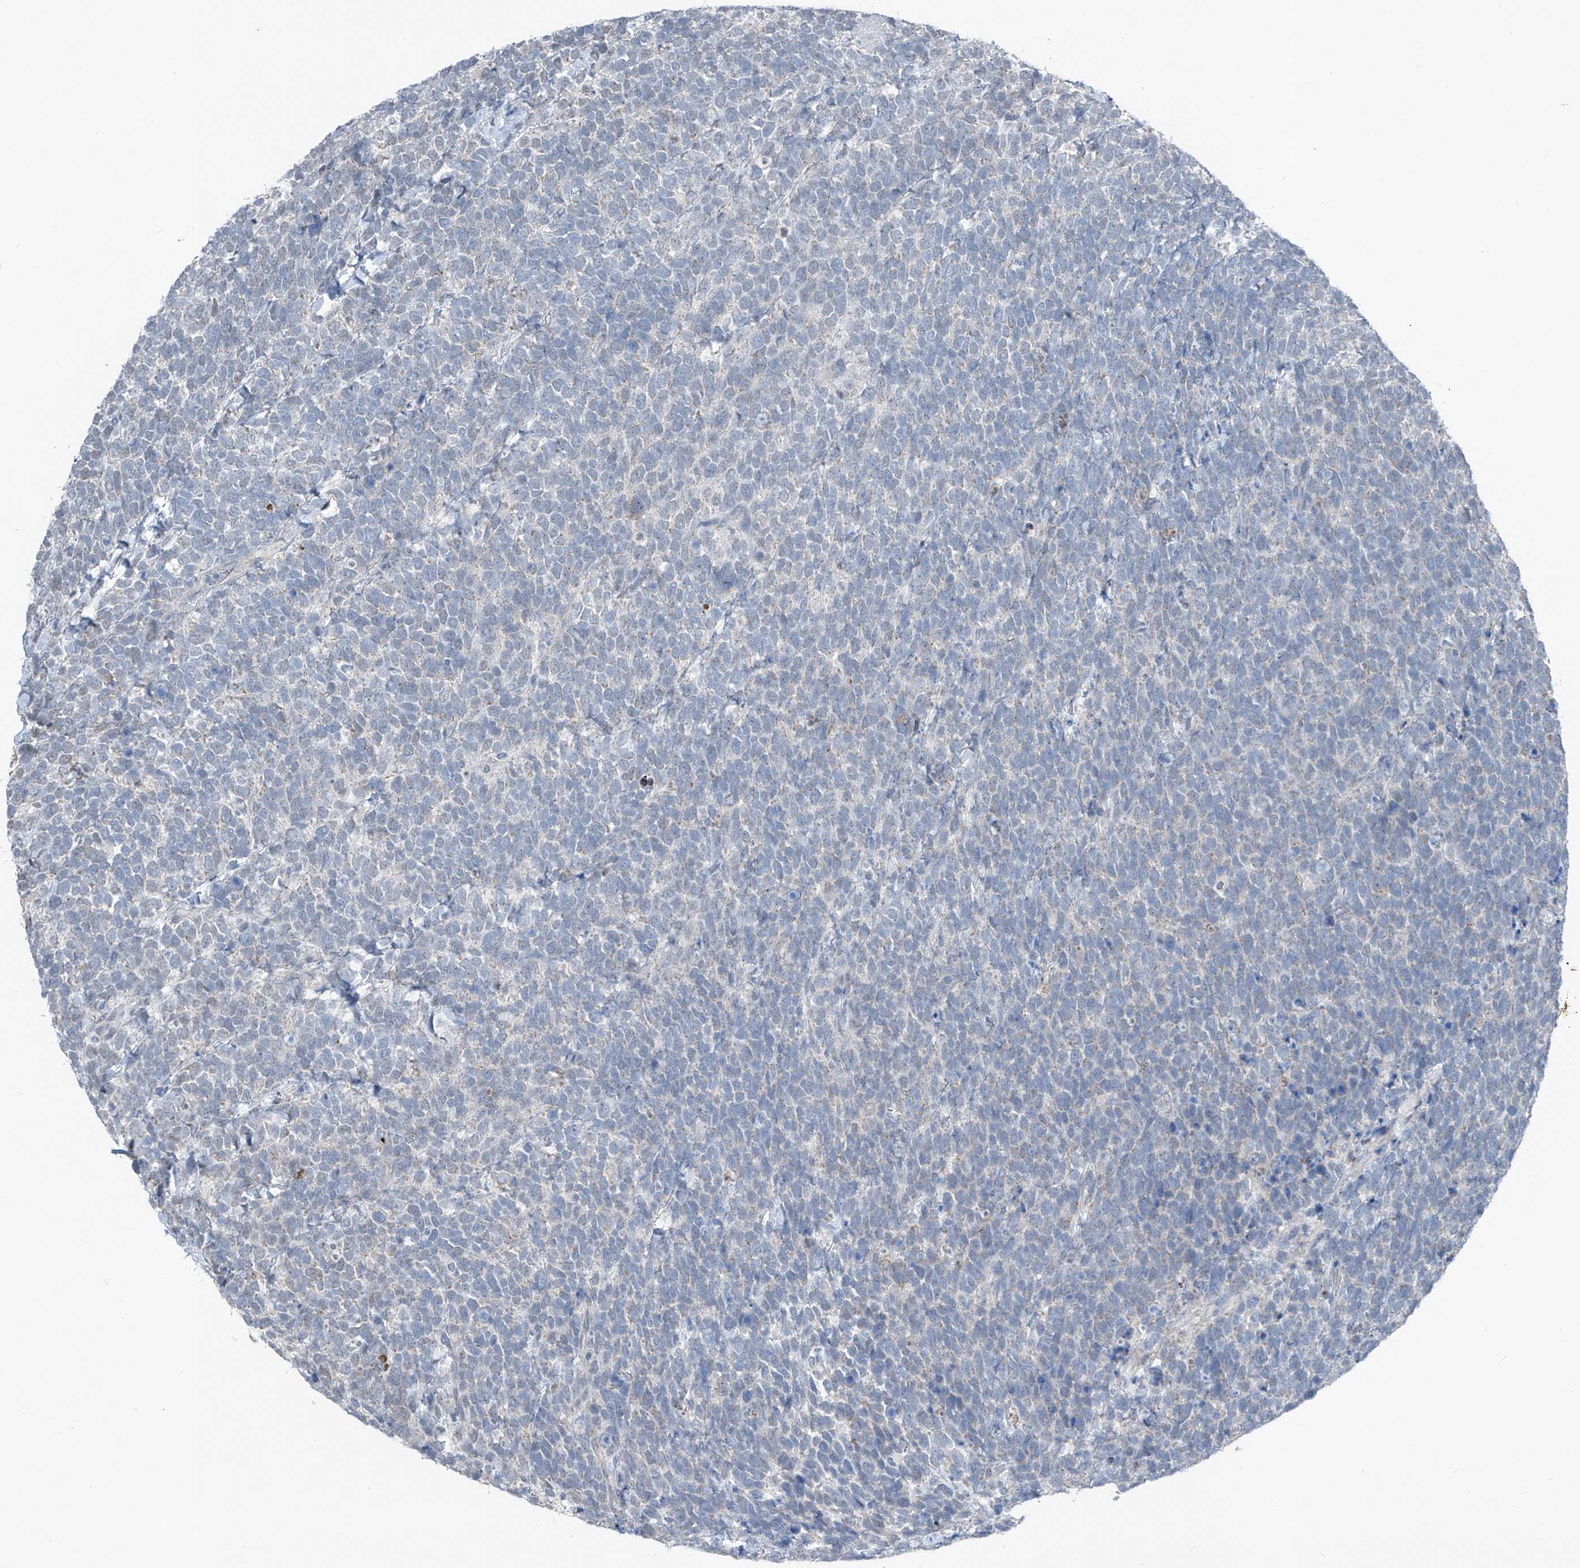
{"staining": {"intensity": "negative", "quantity": "none", "location": "none"}, "tissue": "urothelial cancer", "cell_type": "Tumor cells", "image_type": "cancer", "snomed": [{"axis": "morphology", "description": "Urothelial carcinoma, High grade"}, {"axis": "topography", "description": "Urinary bladder"}], "caption": "High power microscopy micrograph of an immunohistochemistry (IHC) micrograph of urothelial cancer, revealing no significant staining in tumor cells.", "gene": "DYRK1B", "patient": {"sex": "female", "age": 82}}